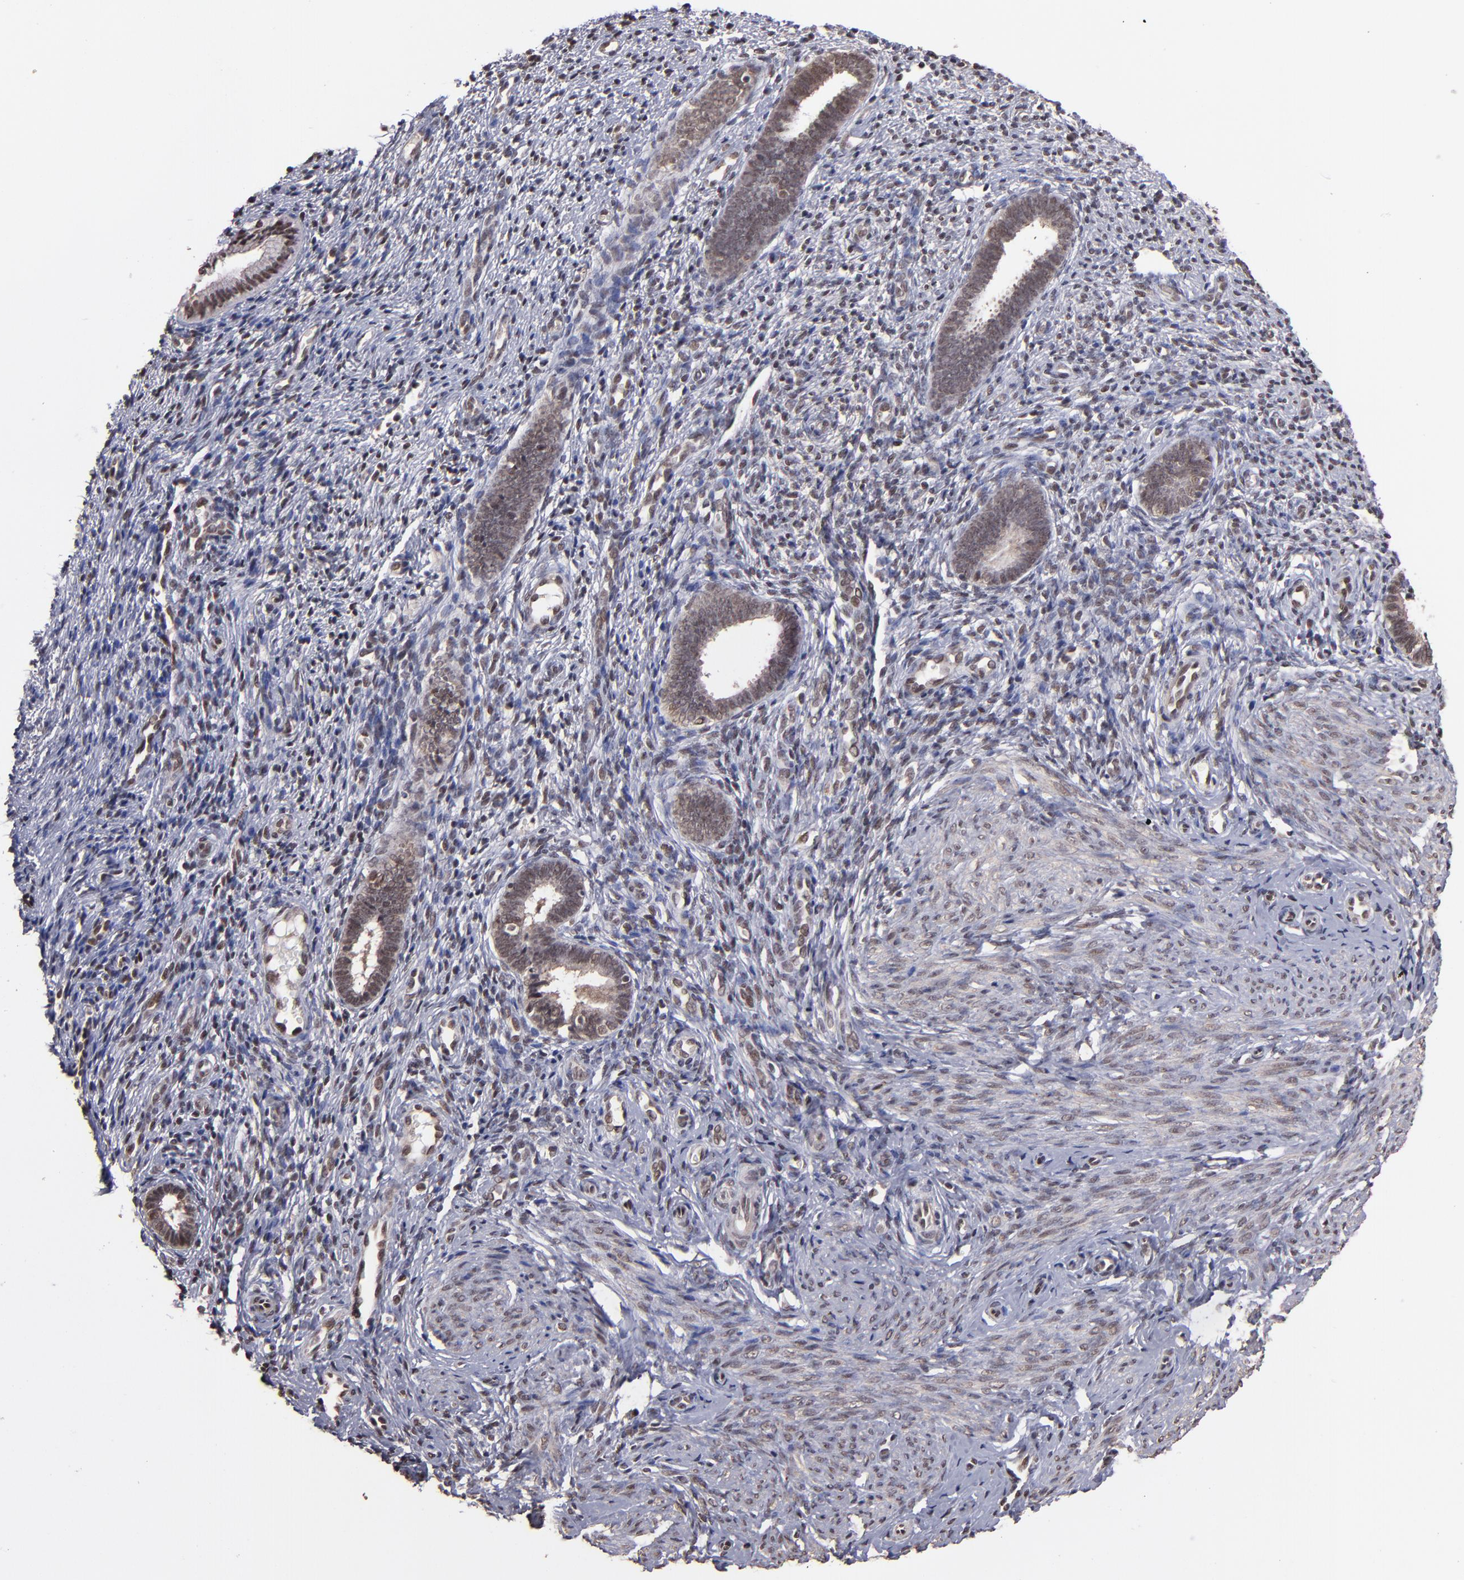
{"staining": {"intensity": "moderate", "quantity": "25%-75%", "location": "nuclear"}, "tissue": "endometrium", "cell_type": "Cells in endometrial stroma", "image_type": "normal", "snomed": [{"axis": "morphology", "description": "Normal tissue, NOS"}, {"axis": "topography", "description": "Endometrium"}], "caption": "This image reveals IHC staining of normal endometrium, with medium moderate nuclear positivity in approximately 25%-75% of cells in endometrial stroma.", "gene": "TERF2", "patient": {"sex": "female", "age": 27}}